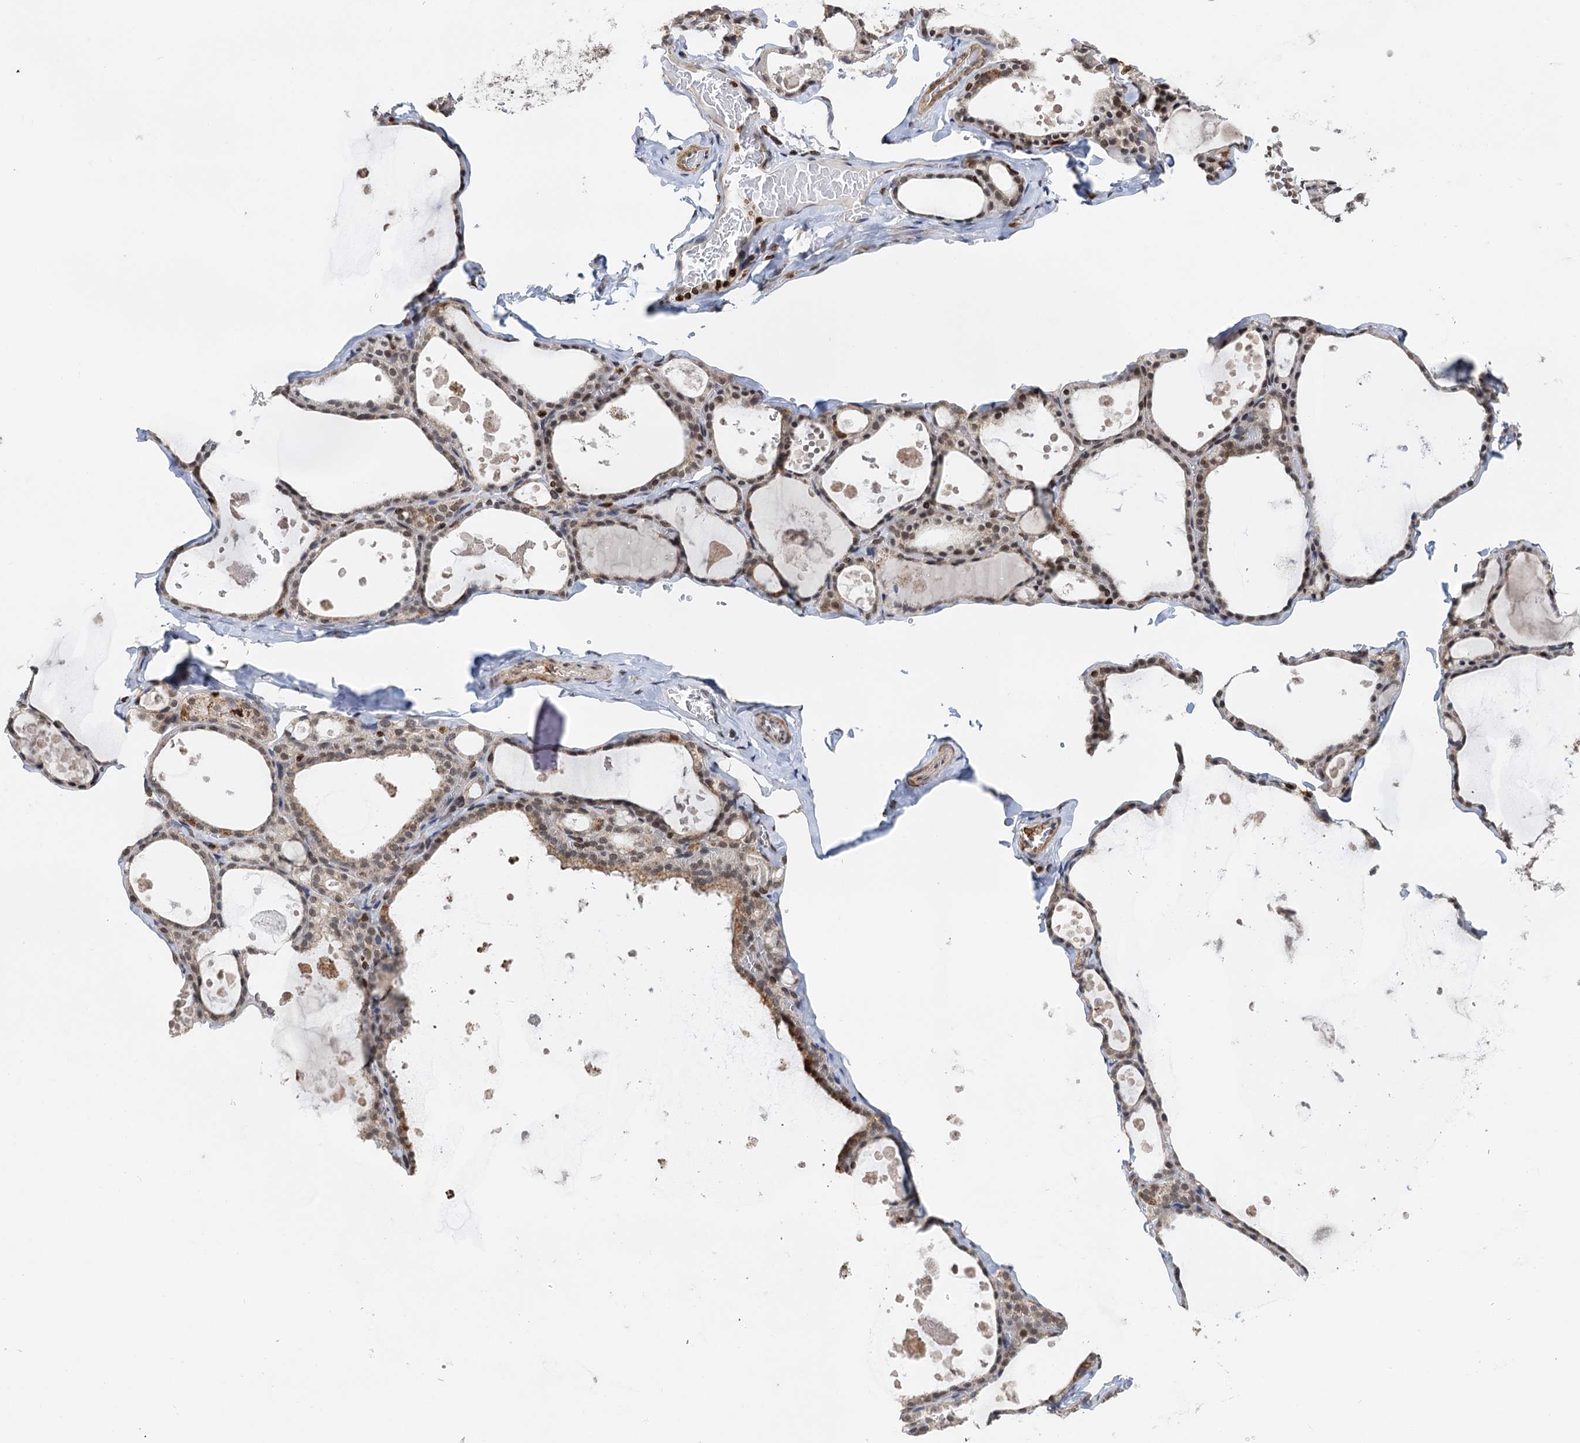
{"staining": {"intensity": "weak", "quantity": ">75%", "location": "cytoplasmic/membranous,nuclear"}, "tissue": "thyroid gland", "cell_type": "Glandular cells", "image_type": "normal", "snomed": [{"axis": "morphology", "description": "Normal tissue, NOS"}, {"axis": "topography", "description": "Thyroid gland"}], "caption": "An image of human thyroid gland stained for a protein exhibits weak cytoplasmic/membranous,nuclear brown staining in glandular cells.", "gene": "ZC3H13", "patient": {"sex": "male", "age": 56}}